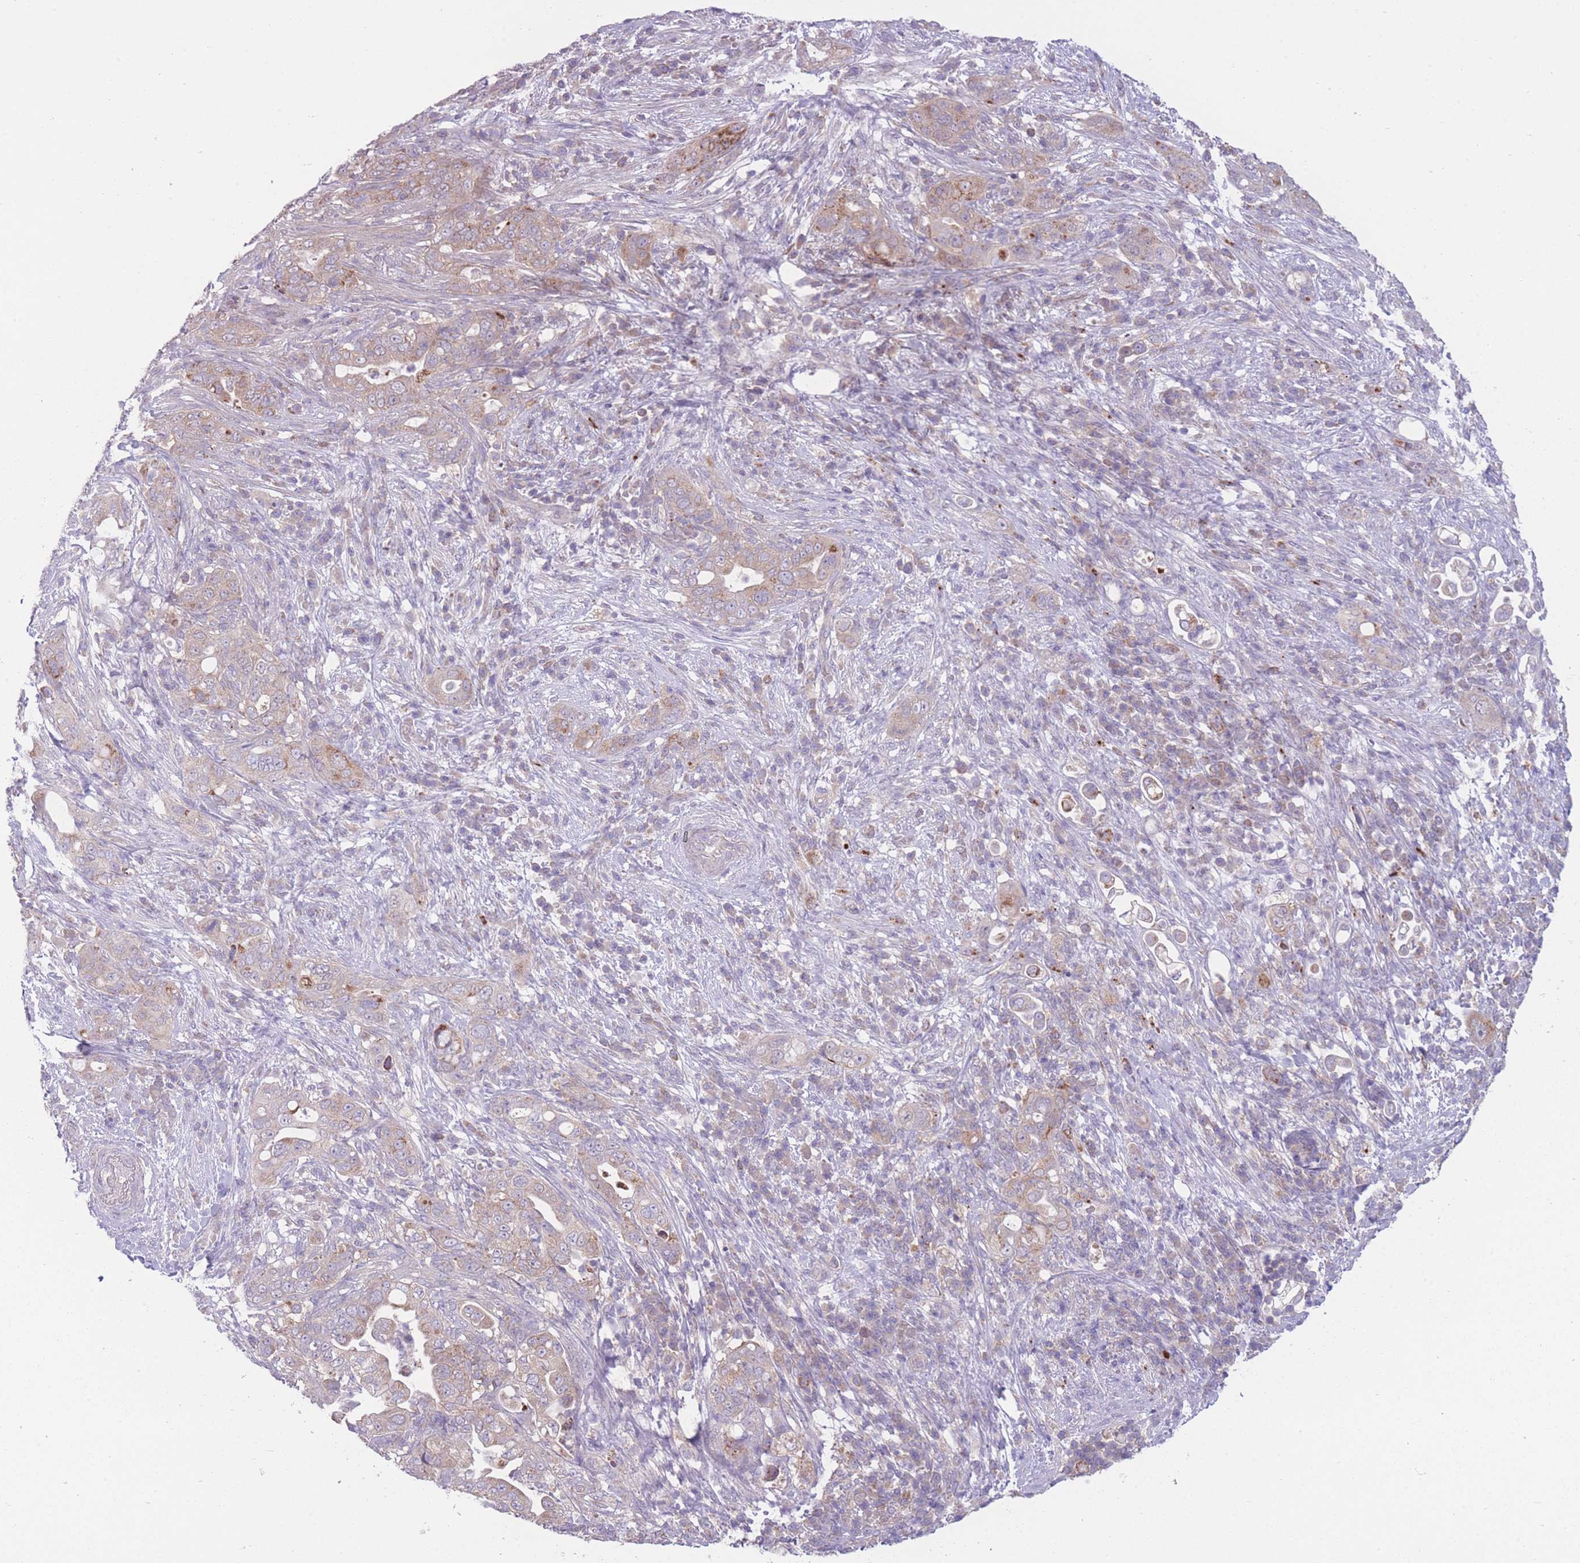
{"staining": {"intensity": "weak", "quantity": ">75%", "location": "cytoplasmic/membranous"}, "tissue": "pancreatic cancer", "cell_type": "Tumor cells", "image_type": "cancer", "snomed": [{"axis": "morphology", "description": "Adenocarcinoma, NOS"}, {"axis": "topography", "description": "Pancreas"}], "caption": "Protein staining by immunohistochemistry (IHC) reveals weak cytoplasmic/membranous expression in about >75% of tumor cells in pancreatic cancer.", "gene": "CCT6B", "patient": {"sex": "female", "age": 63}}